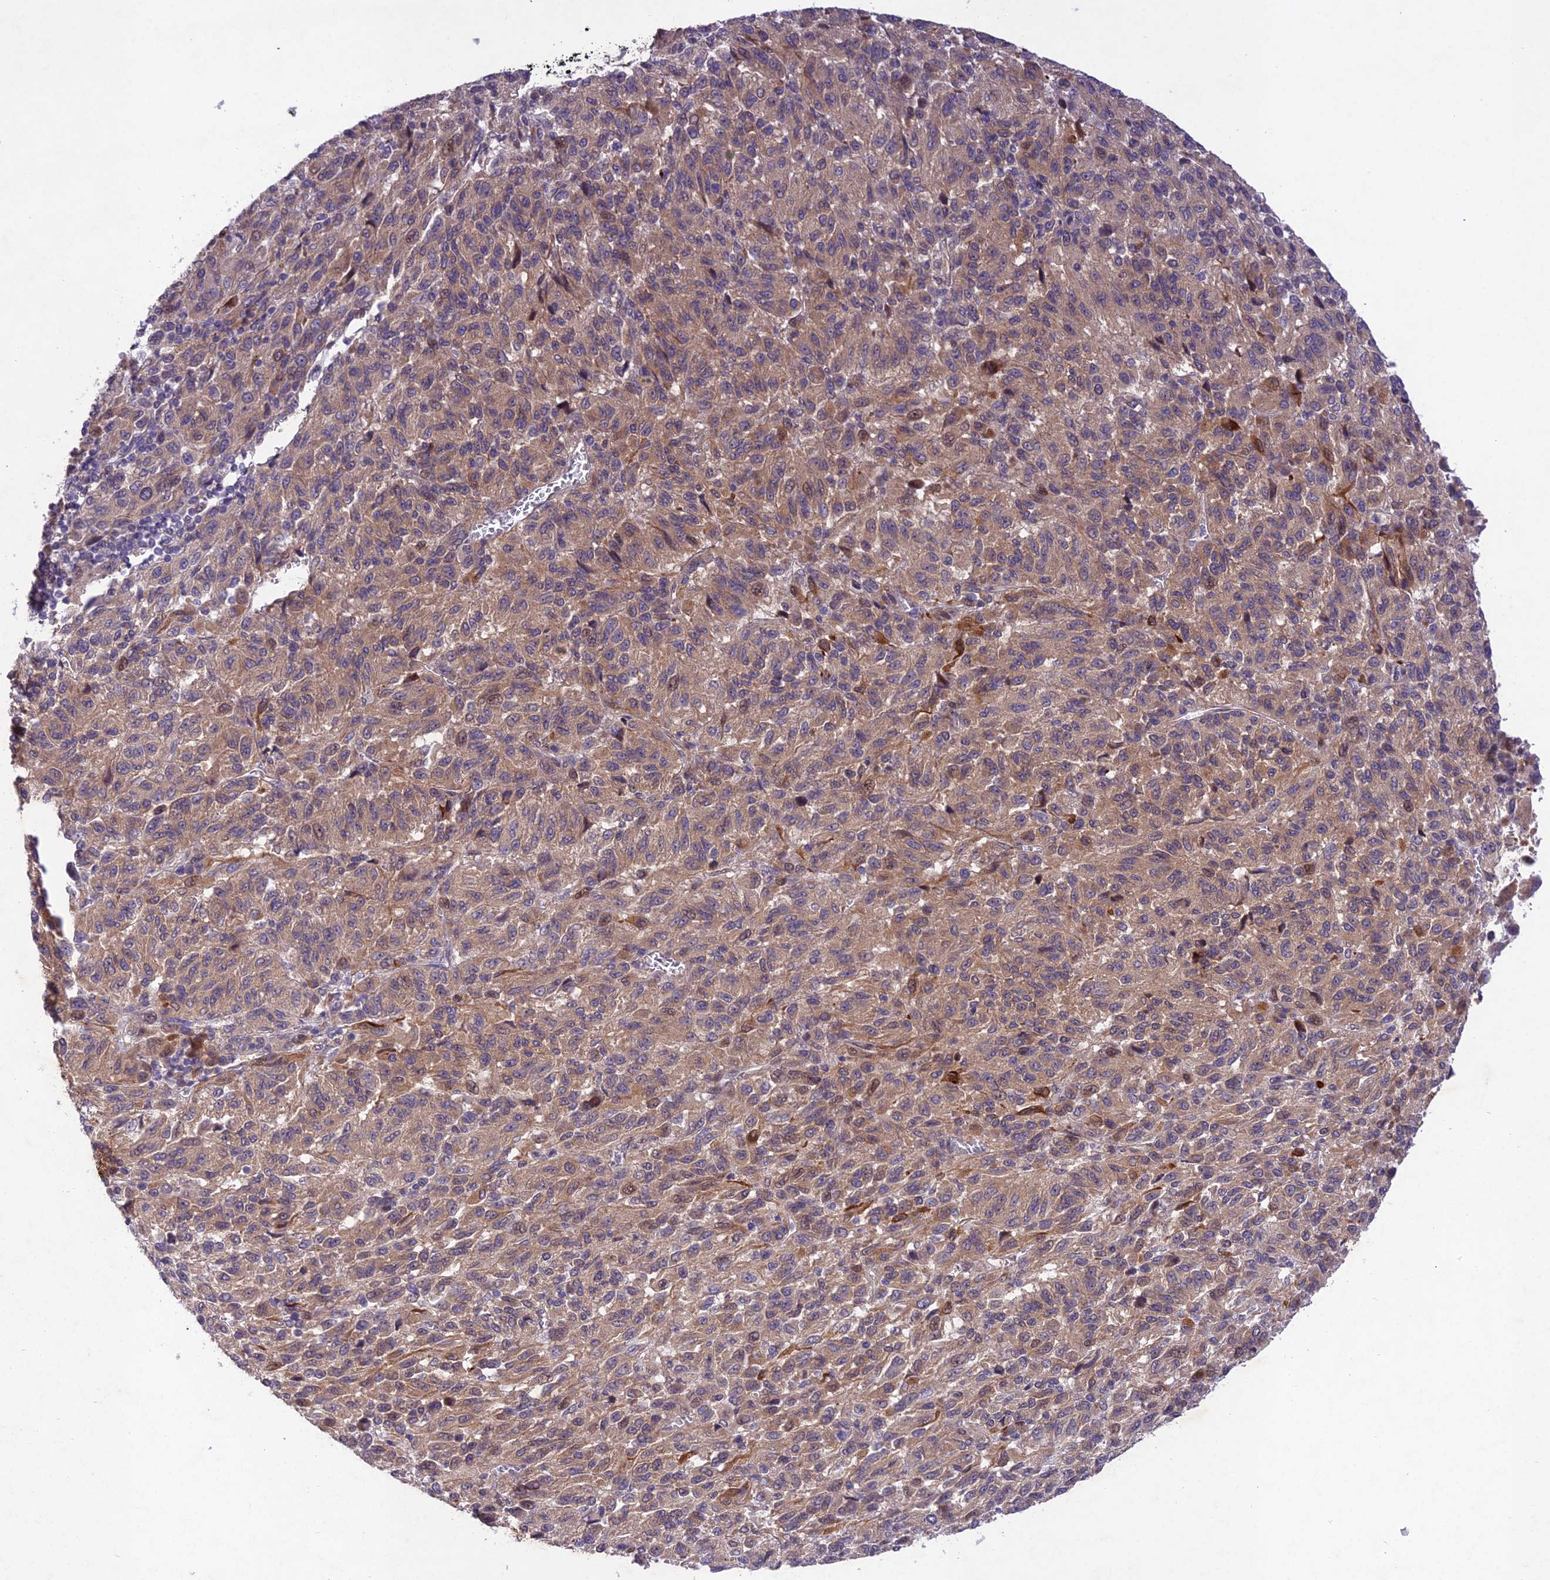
{"staining": {"intensity": "moderate", "quantity": ">75%", "location": "cytoplasmic/membranous"}, "tissue": "melanoma", "cell_type": "Tumor cells", "image_type": "cancer", "snomed": [{"axis": "morphology", "description": "Malignant melanoma, Metastatic site"}, {"axis": "topography", "description": "Lung"}], "caption": "An image showing moderate cytoplasmic/membranous expression in about >75% of tumor cells in malignant melanoma (metastatic site), as visualized by brown immunohistochemical staining.", "gene": "ANKRD52", "patient": {"sex": "male", "age": 64}}